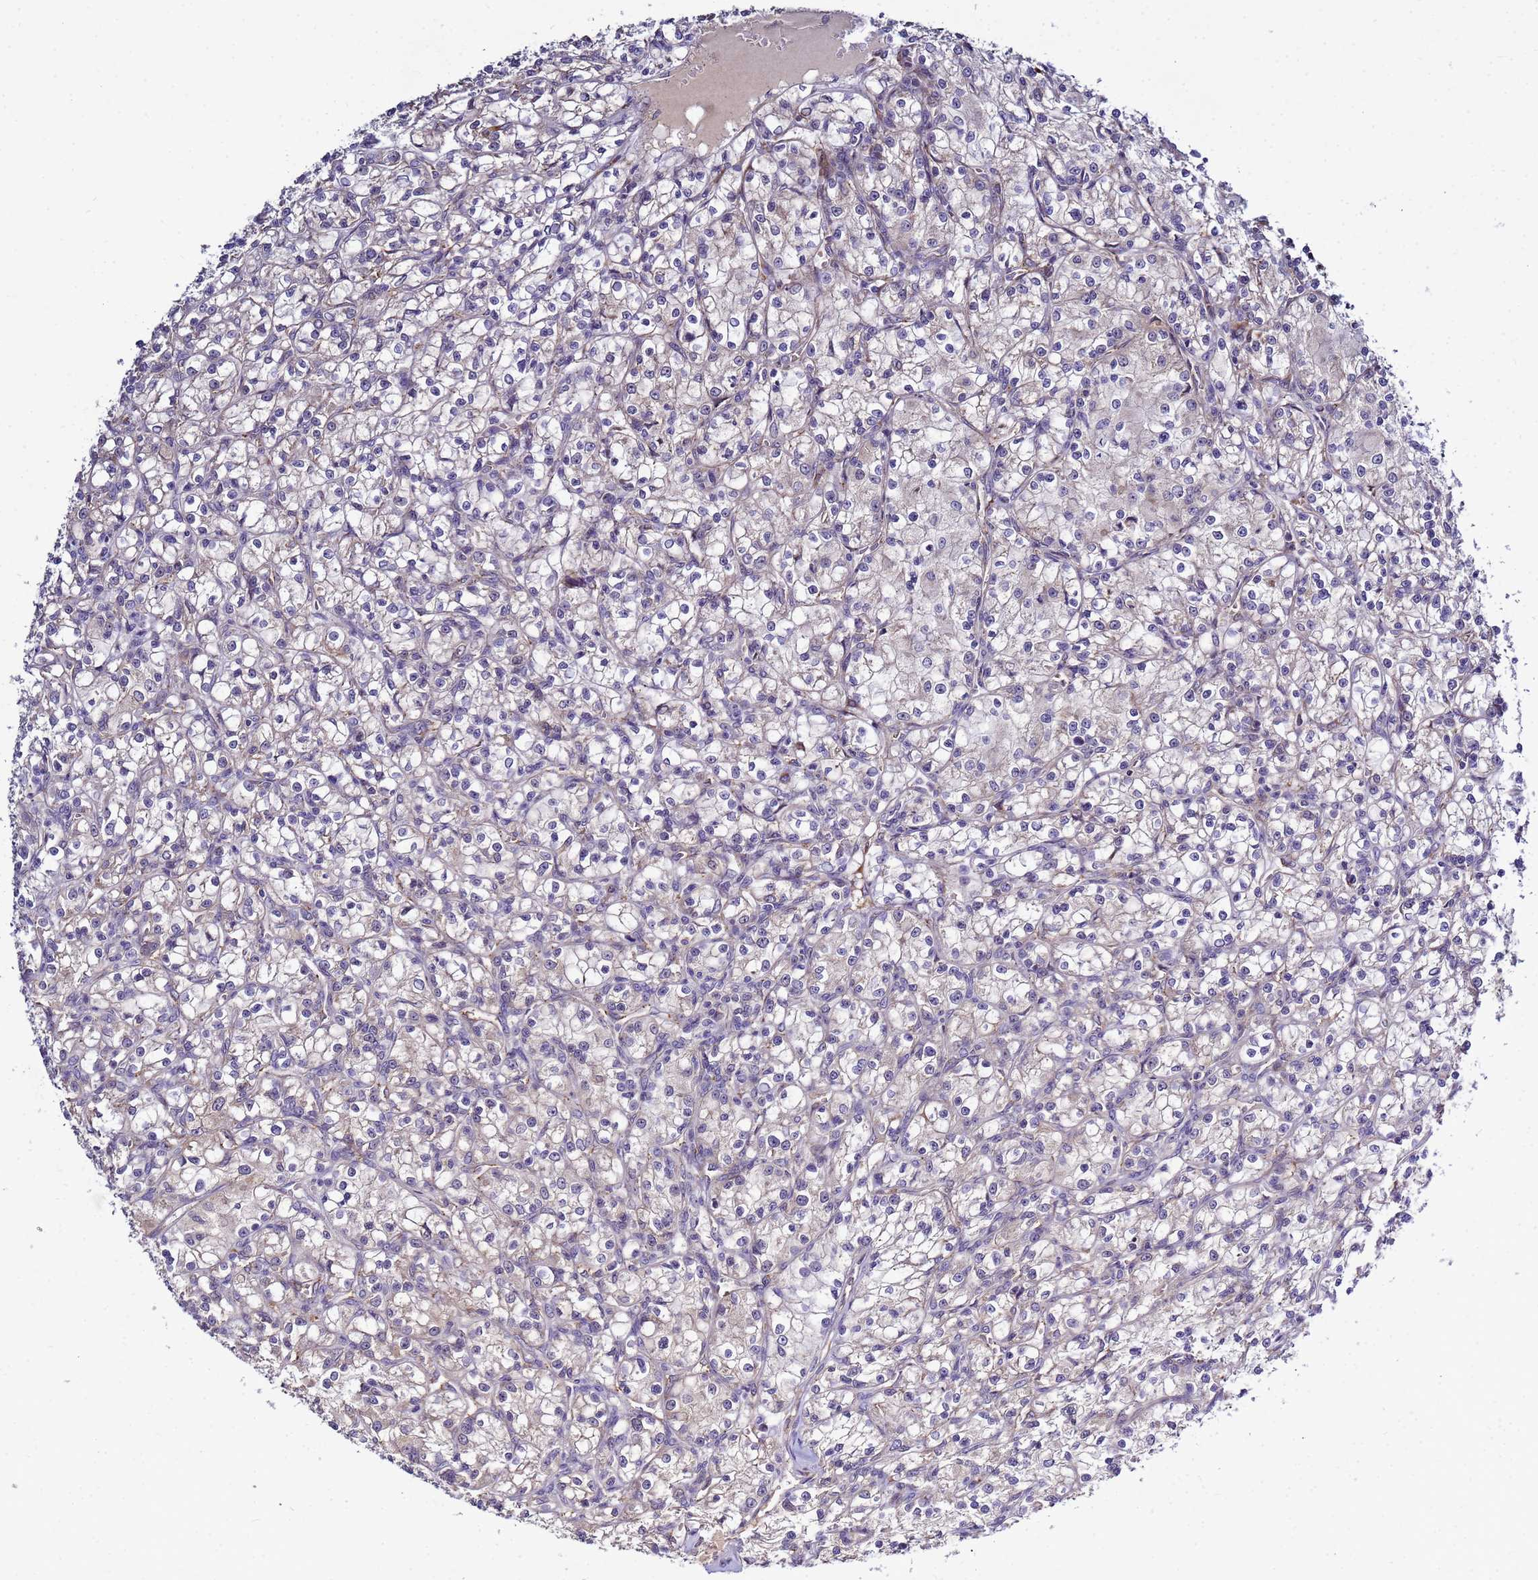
{"staining": {"intensity": "weak", "quantity": "<25%", "location": "cytoplasmic/membranous"}, "tissue": "renal cancer", "cell_type": "Tumor cells", "image_type": "cancer", "snomed": [{"axis": "morphology", "description": "Adenocarcinoma, NOS"}, {"axis": "topography", "description": "Kidney"}], "caption": "Renal cancer (adenocarcinoma) stained for a protein using immunohistochemistry exhibits no staining tumor cells.", "gene": "NOL8", "patient": {"sex": "female", "age": 59}}